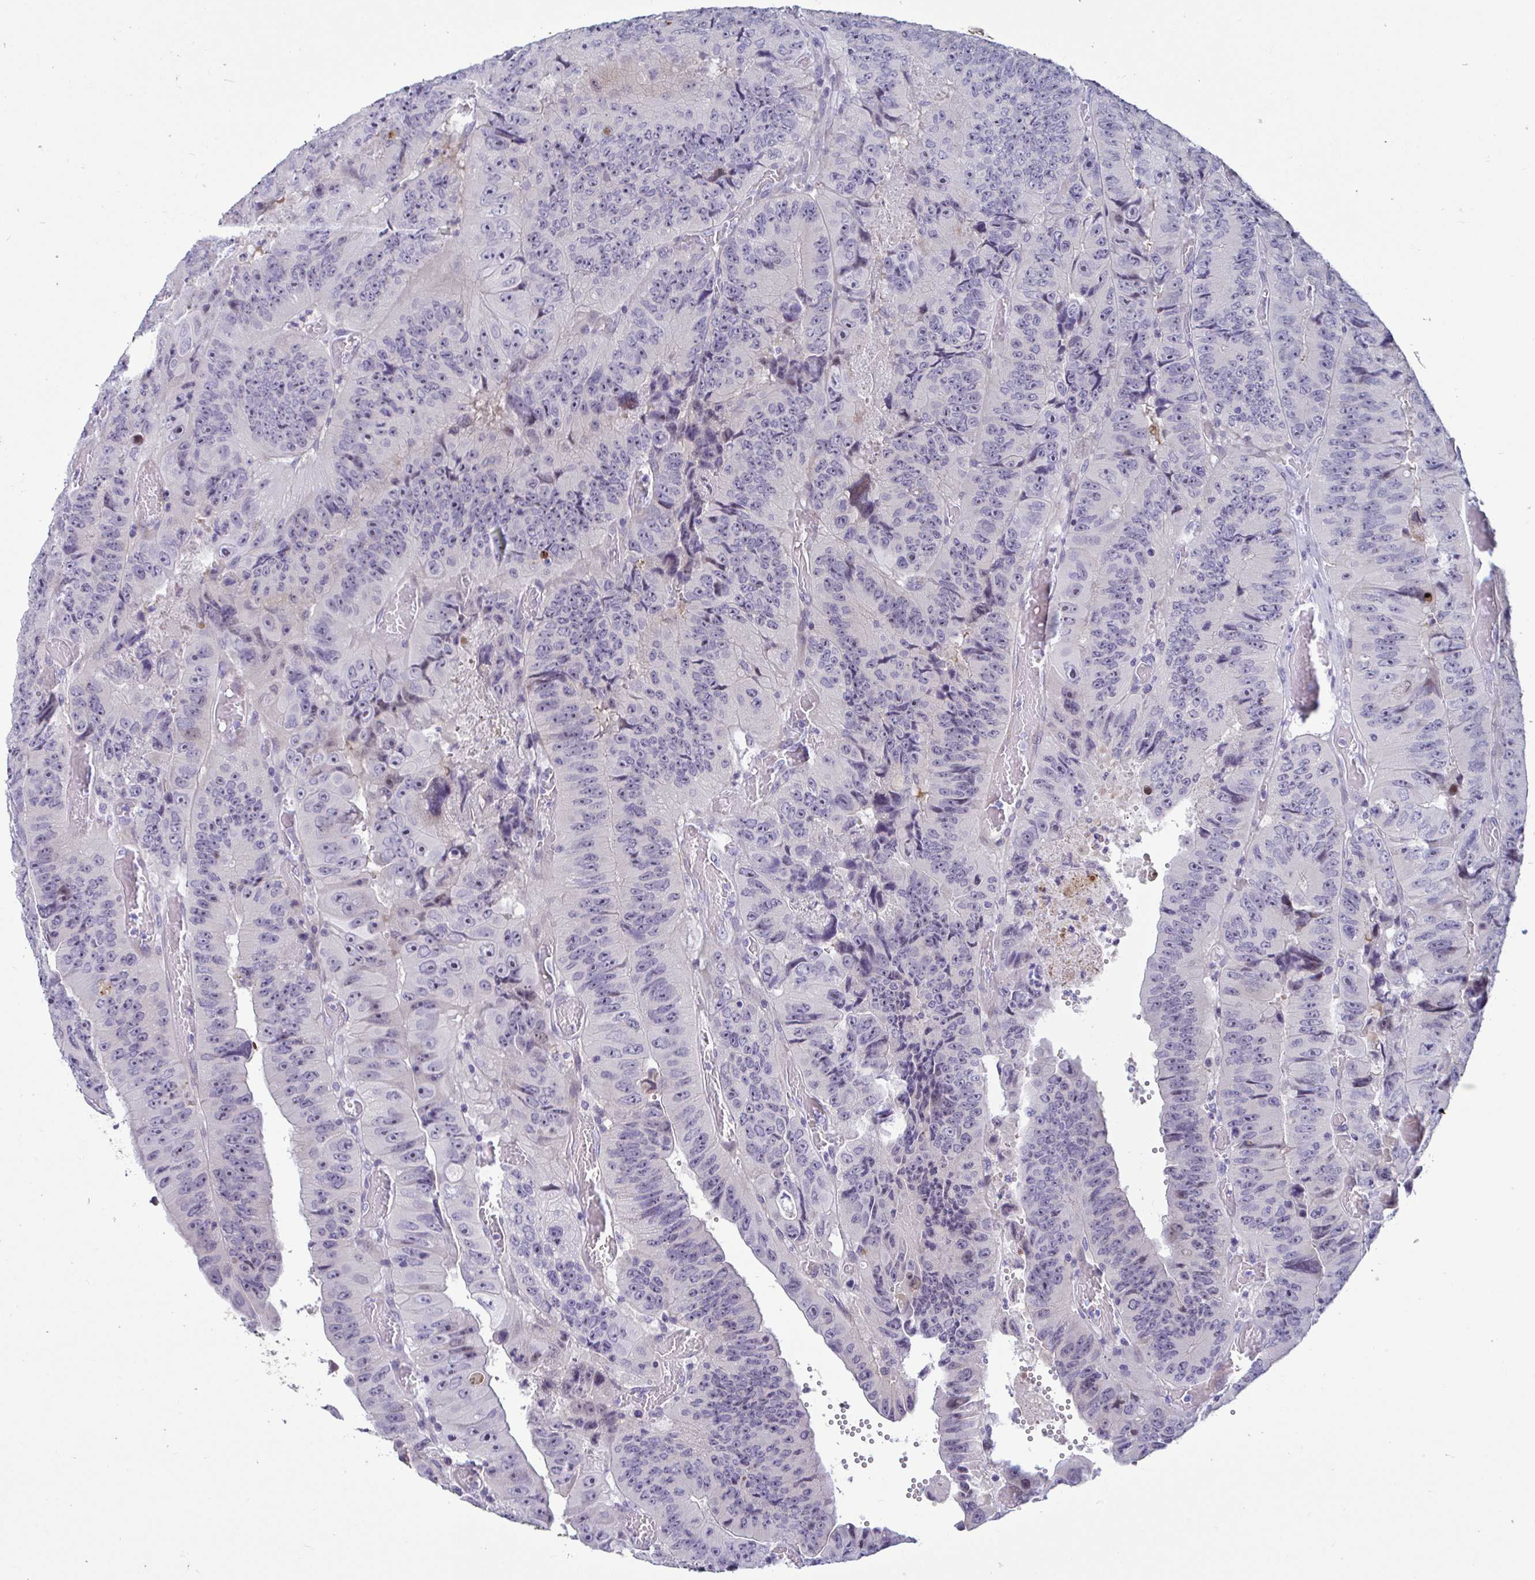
{"staining": {"intensity": "negative", "quantity": "none", "location": "none"}, "tissue": "colorectal cancer", "cell_type": "Tumor cells", "image_type": "cancer", "snomed": [{"axis": "morphology", "description": "Adenocarcinoma, NOS"}, {"axis": "topography", "description": "Colon"}], "caption": "Immunohistochemical staining of human adenocarcinoma (colorectal) reveals no significant positivity in tumor cells.", "gene": "GSTM1", "patient": {"sex": "female", "age": 84}}